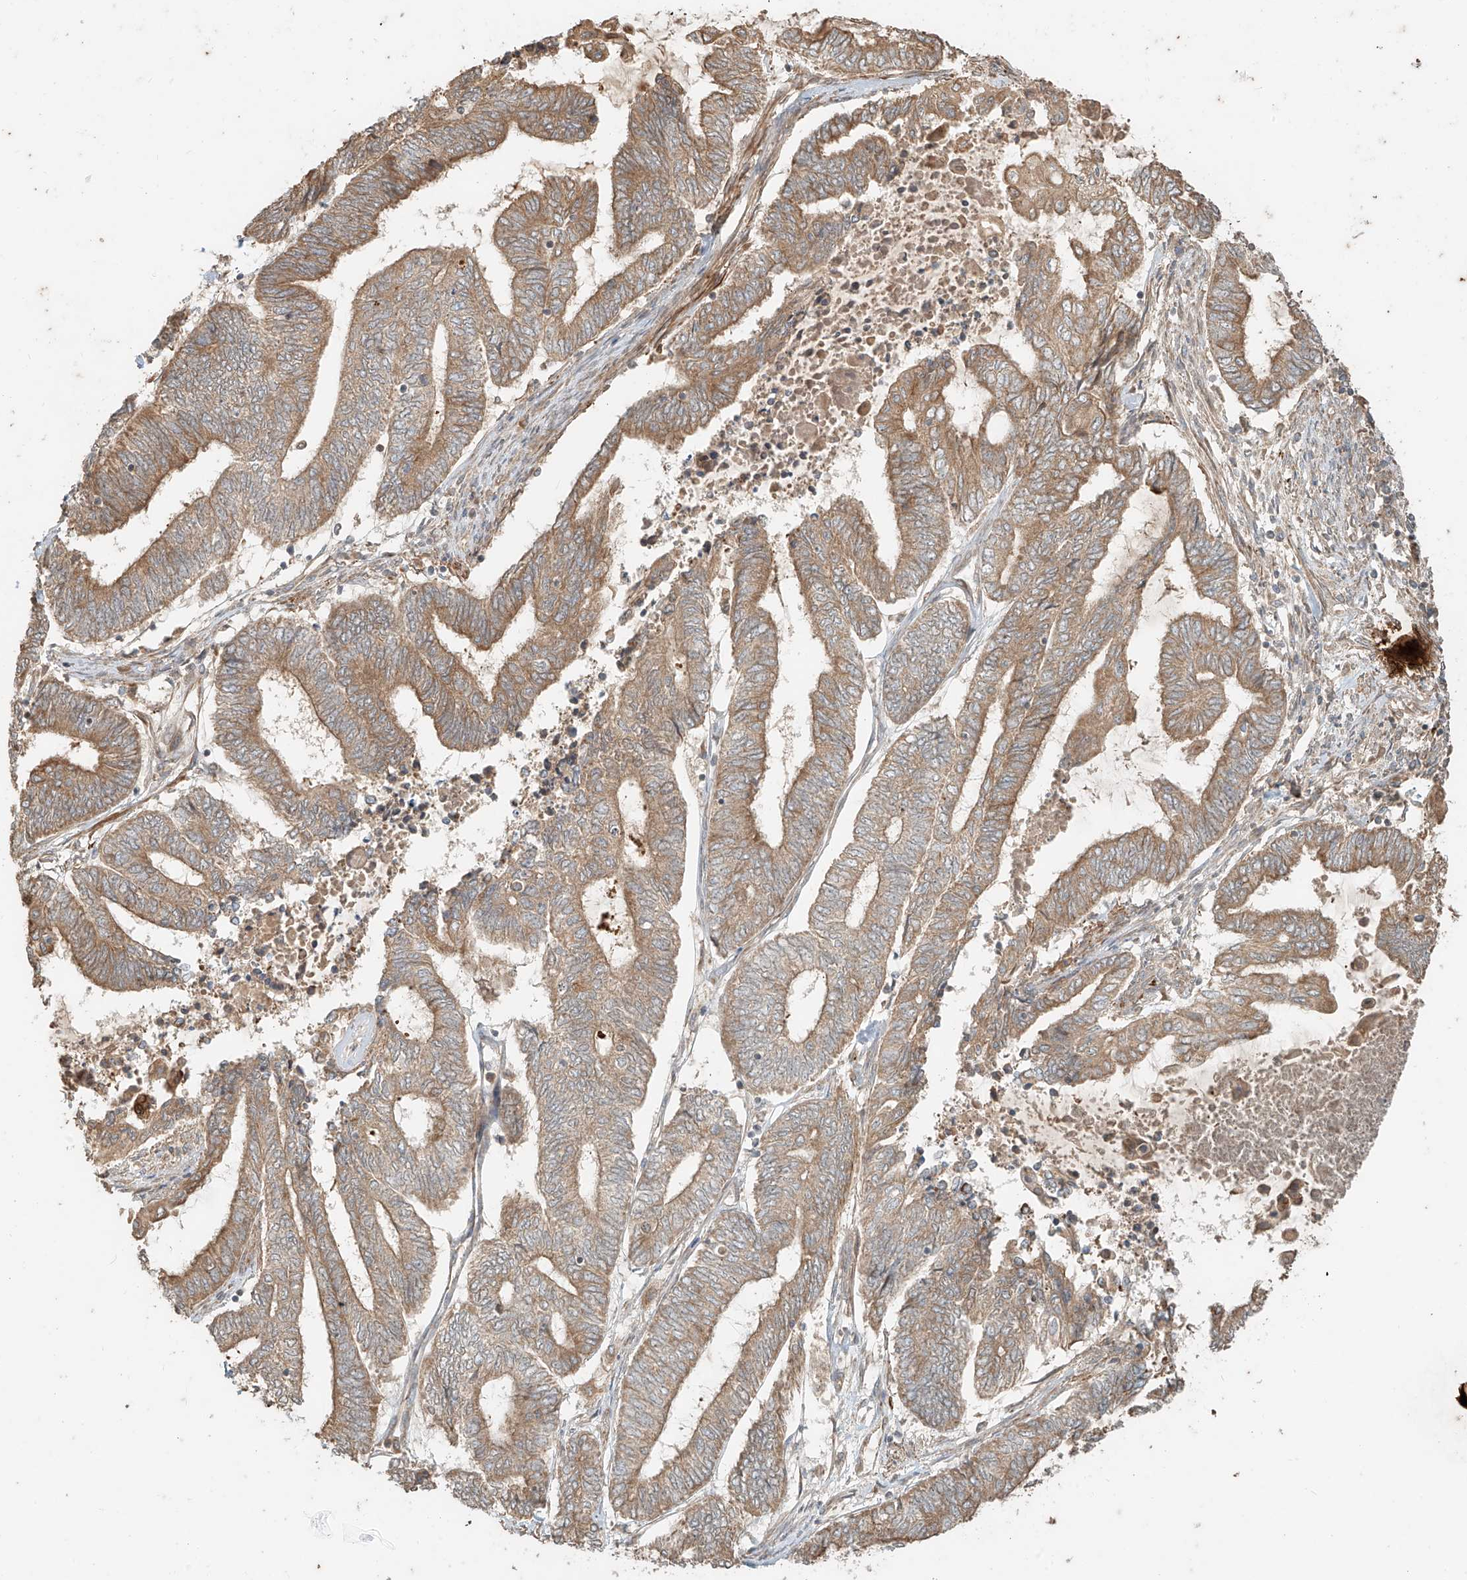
{"staining": {"intensity": "moderate", "quantity": ">75%", "location": "cytoplasmic/membranous"}, "tissue": "endometrial cancer", "cell_type": "Tumor cells", "image_type": "cancer", "snomed": [{"axis": "morphology", "description": "Adenocarcinoma, NOS"}, {"axis": "topography", "description": "Uterus"}, {"axis": "topography", "description": "Endometrium"}], "caption": "Protein expression analysis of endometrial cancer (adenocarcinoma) reveals moderate cytoplasmic/membranous positivity in approximately >75% of tumor cells. (DAB (3,3'-diaminobenzidine) IHC with brightfield microscopy, high magnification).", "gene": "ANKZF1", "patient": {"sex": "female", "age": 70}}